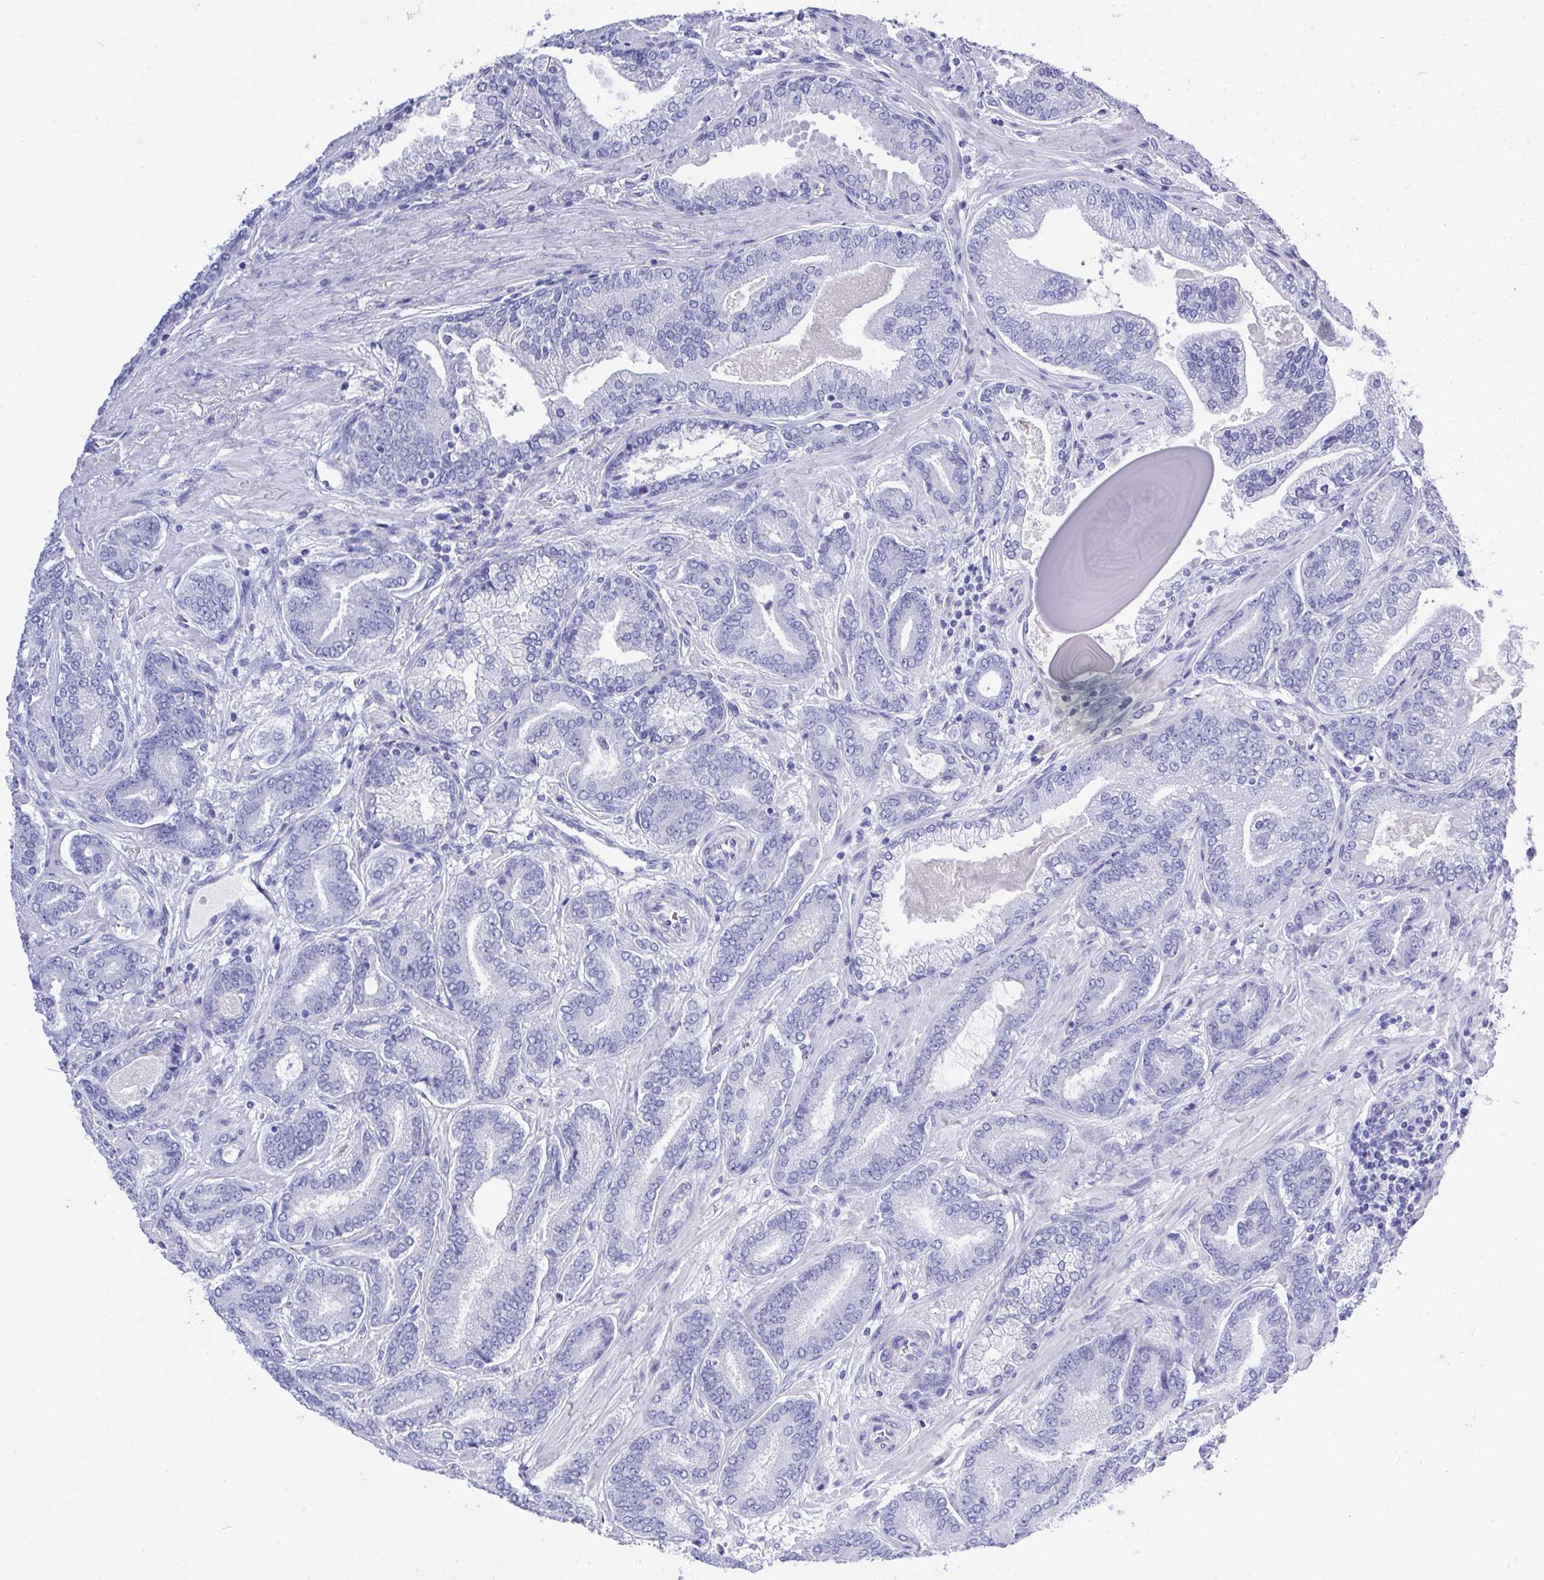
{"staining": {"intensity": "negative", "quantity": "none", "location": "none"}, "tissue": "prostate cancer", "cell_type": "Tumor cells", "image_type": "cancer", "snomed": [{"axis": "morphology", "description": "Adenocarcinoma, High grade"}, {"axis": "topography", "description": "Prostate"}], "caption": "IHC of prostate cancer exhibits no staining in tumor cells.", "gene": "MS4A12", "patient": {"sex": "male", "age": 62}}